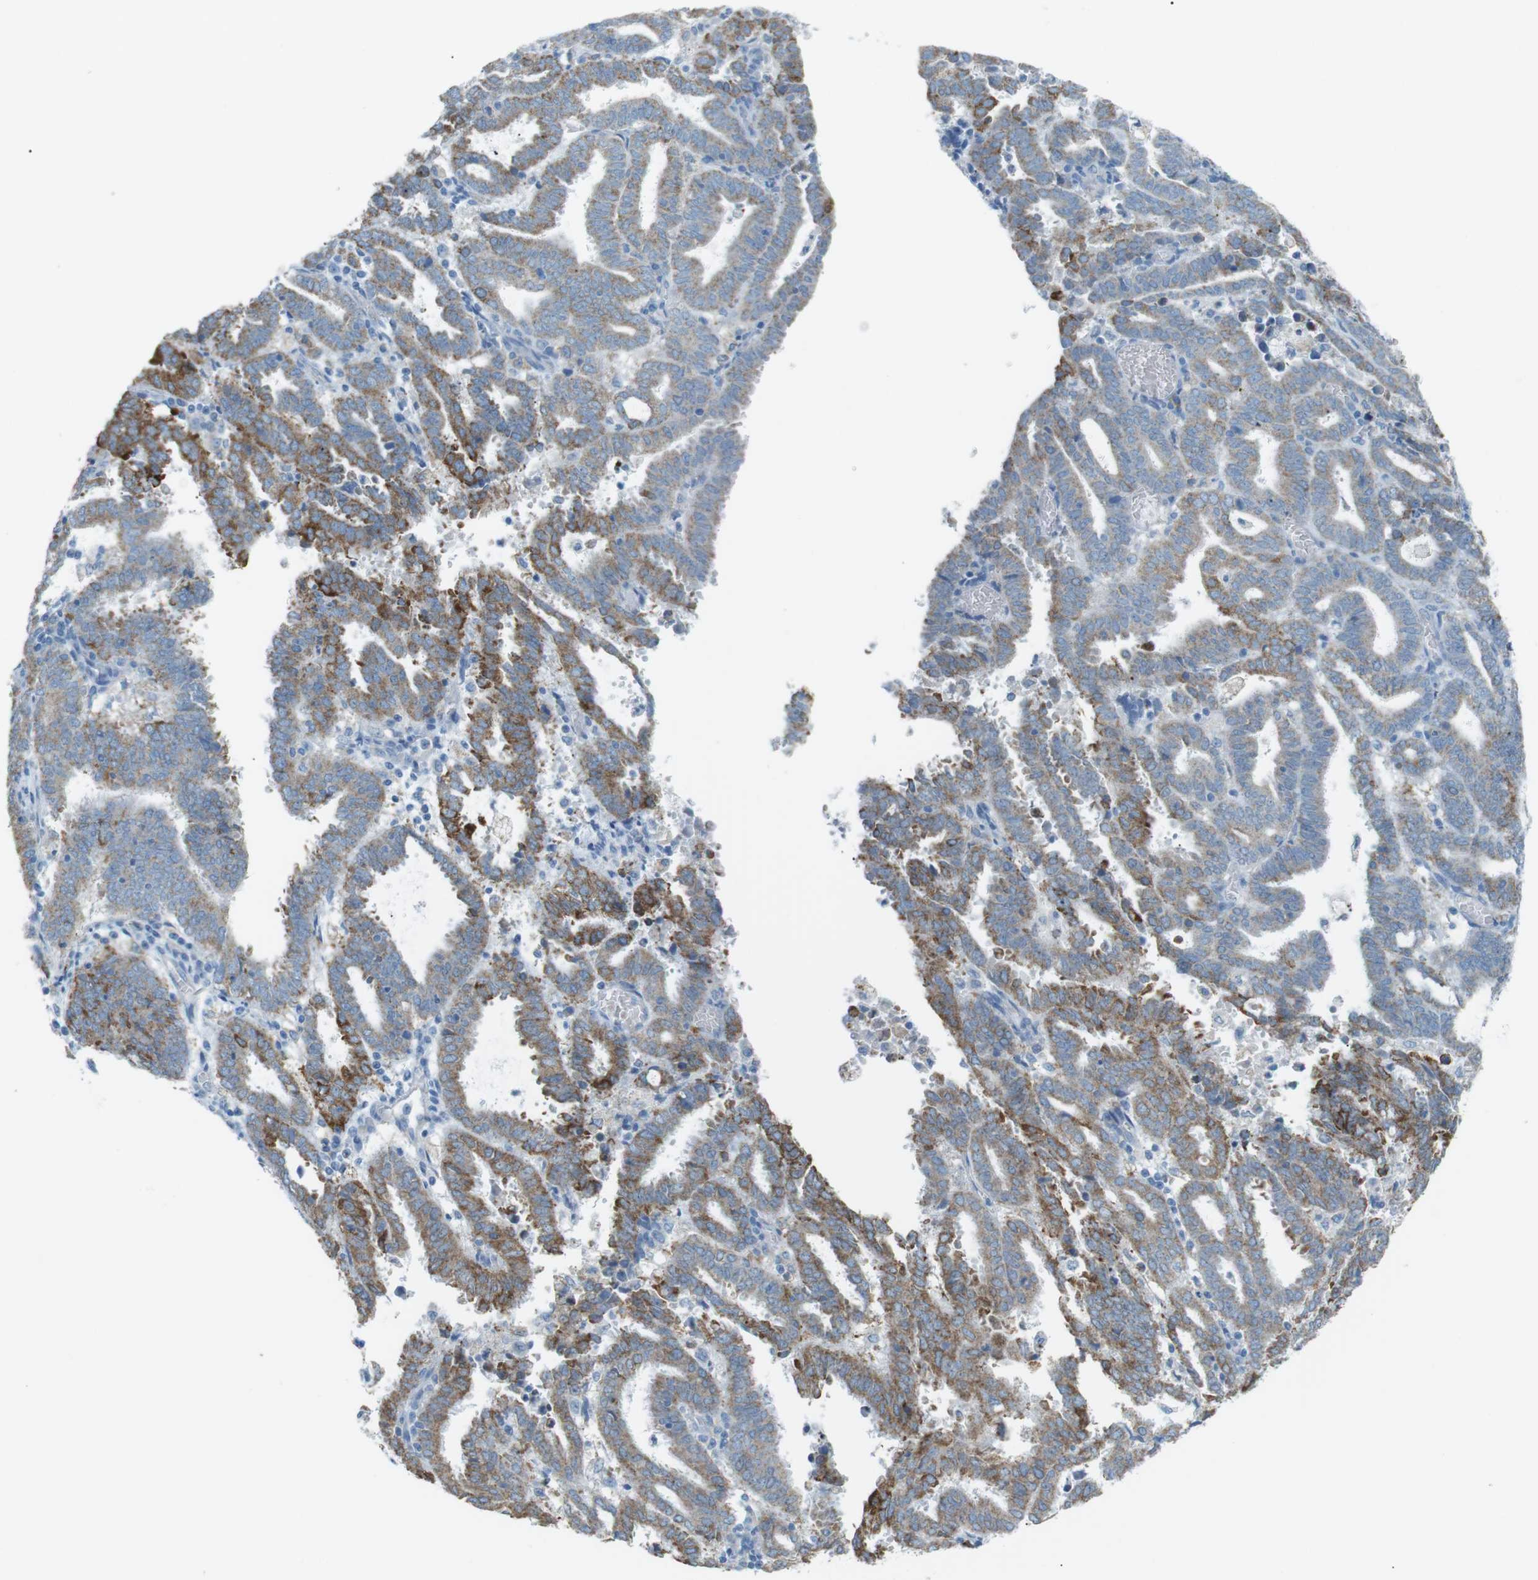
{"staining": {"intensity": "moderate", "quantity": "25%-75%", "location": "cytoplasmic/membranous"}, "tissue": "endometrial cancer", "cell_type": "Tumor cells", "image_type": "cancer", "snomed": [{"axis": "morphology", "description": "Adenocarcinoma, NOS"}, {"axis": "topography", "description": "Uterus"}], "caption": "IHC (DAB) staining of endometrial cancer exhibits moderate cytoplasmic/membranous protein positivity in approximately 25%-75% of tumor cells.", "gene": "VAMP1", "patient": {"sex": "female", "age": 83}}